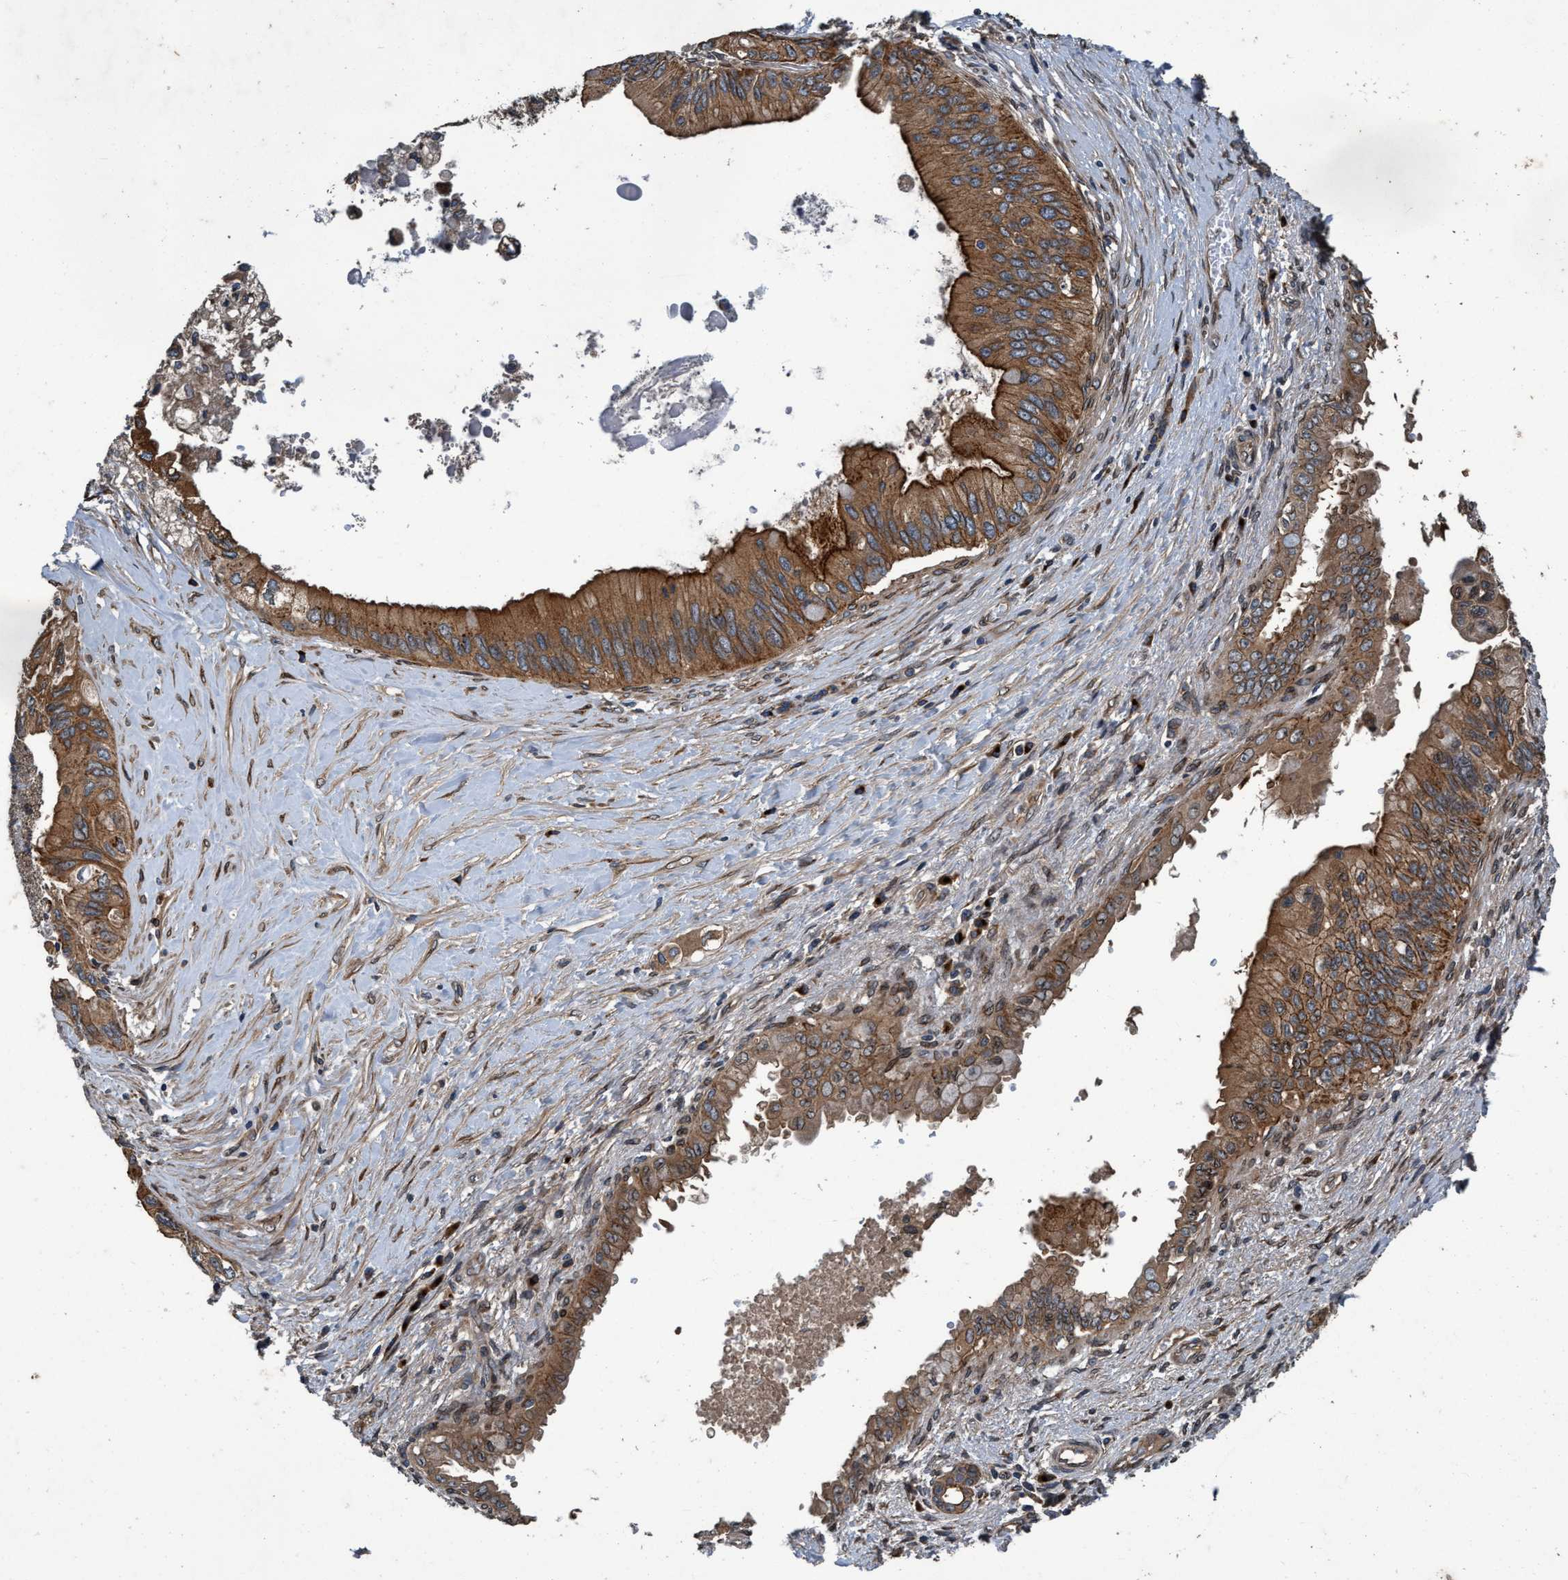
{"staining": {"intensity": "strong", "quantity": ">75%", "location": "cytoplasmic/membranous"}, "tissue": "pancreatic cancer", "cell_type": "Tumor cells", "image_type": "cancer", "snomed": [{"axis": "morphology", "description": "Adenocarcinoma, NOS"}, {"axis": "topography", "description": "Pancreas"}], "caption": "A brown stain shows strong cytoplasmic/membranous positivity of a protein in pancreatic cancer (adenocarcinoma) tumor cells.", "gene": "MACC1", "patient": {"sex": "female", "age": 73}}